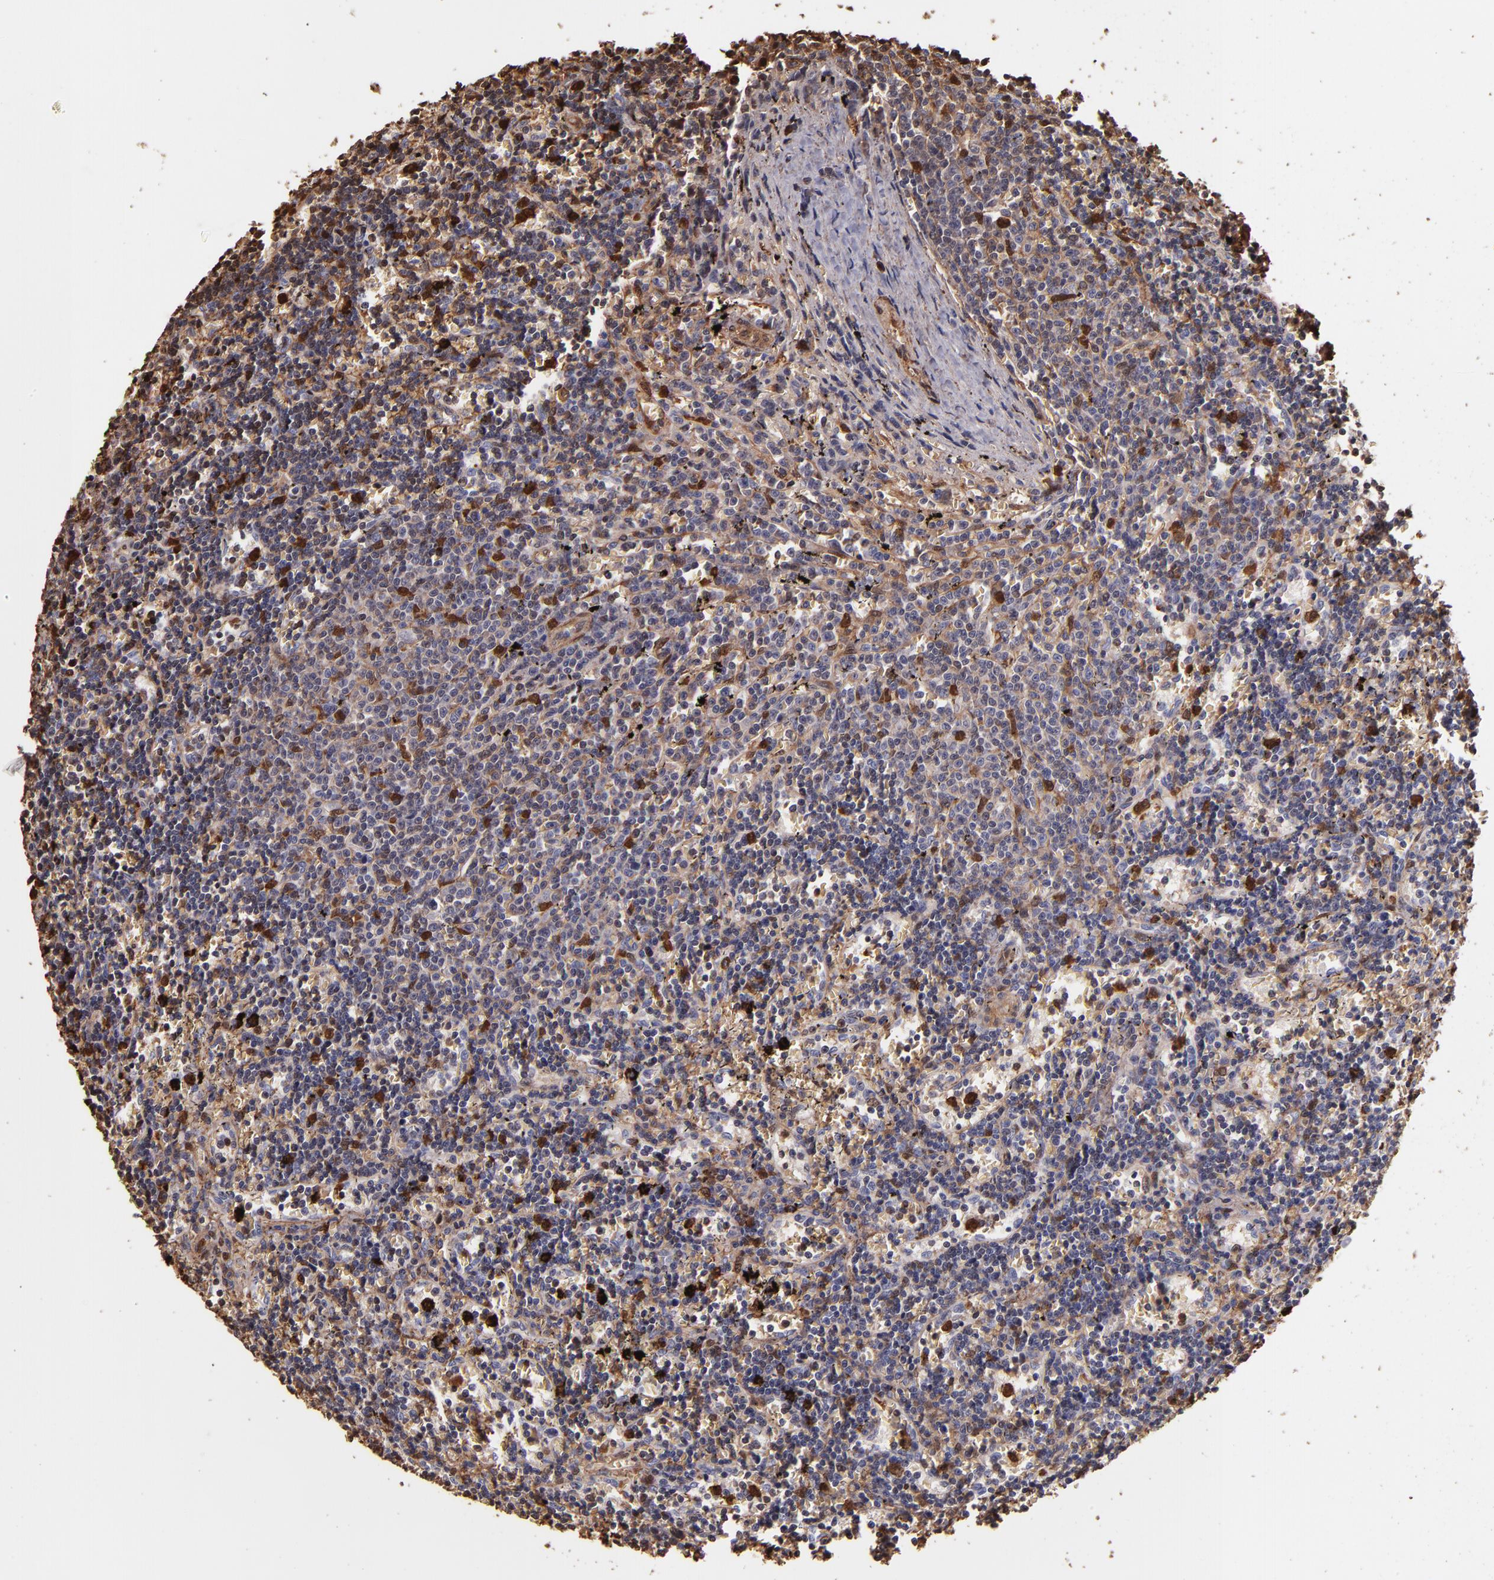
{"staining": {"intensity": "strong", "quantity": "25%-75%", "location": "cytoplasmic/membranous,nuclear"}, "tissue": "lymphoma", "cell_type": "Tumor cells", "image_type": "cancer", "snomed": [{"axis": "morphology", "description": "Malignant lymphoma, non-Hodgkin's type, Low grade"}, {"axis": "topography", "description": "Spleen"}], "caption": "IHC staining of lymphoma, which shows high levels of strong cytoplasmic/membranous and nuclear expression in approximately 25%-75% of tumor cells indicating strong cytoplasmic/membranous and nuclear protein expression. The staining was performed using DAB (3,3'-diaminobenzidine) (brown) for protein detection and nuclei were counterstained in hematoxylin (blue).", "gene": "S100A6", "patient": {"sex": "male", "age": 60}}